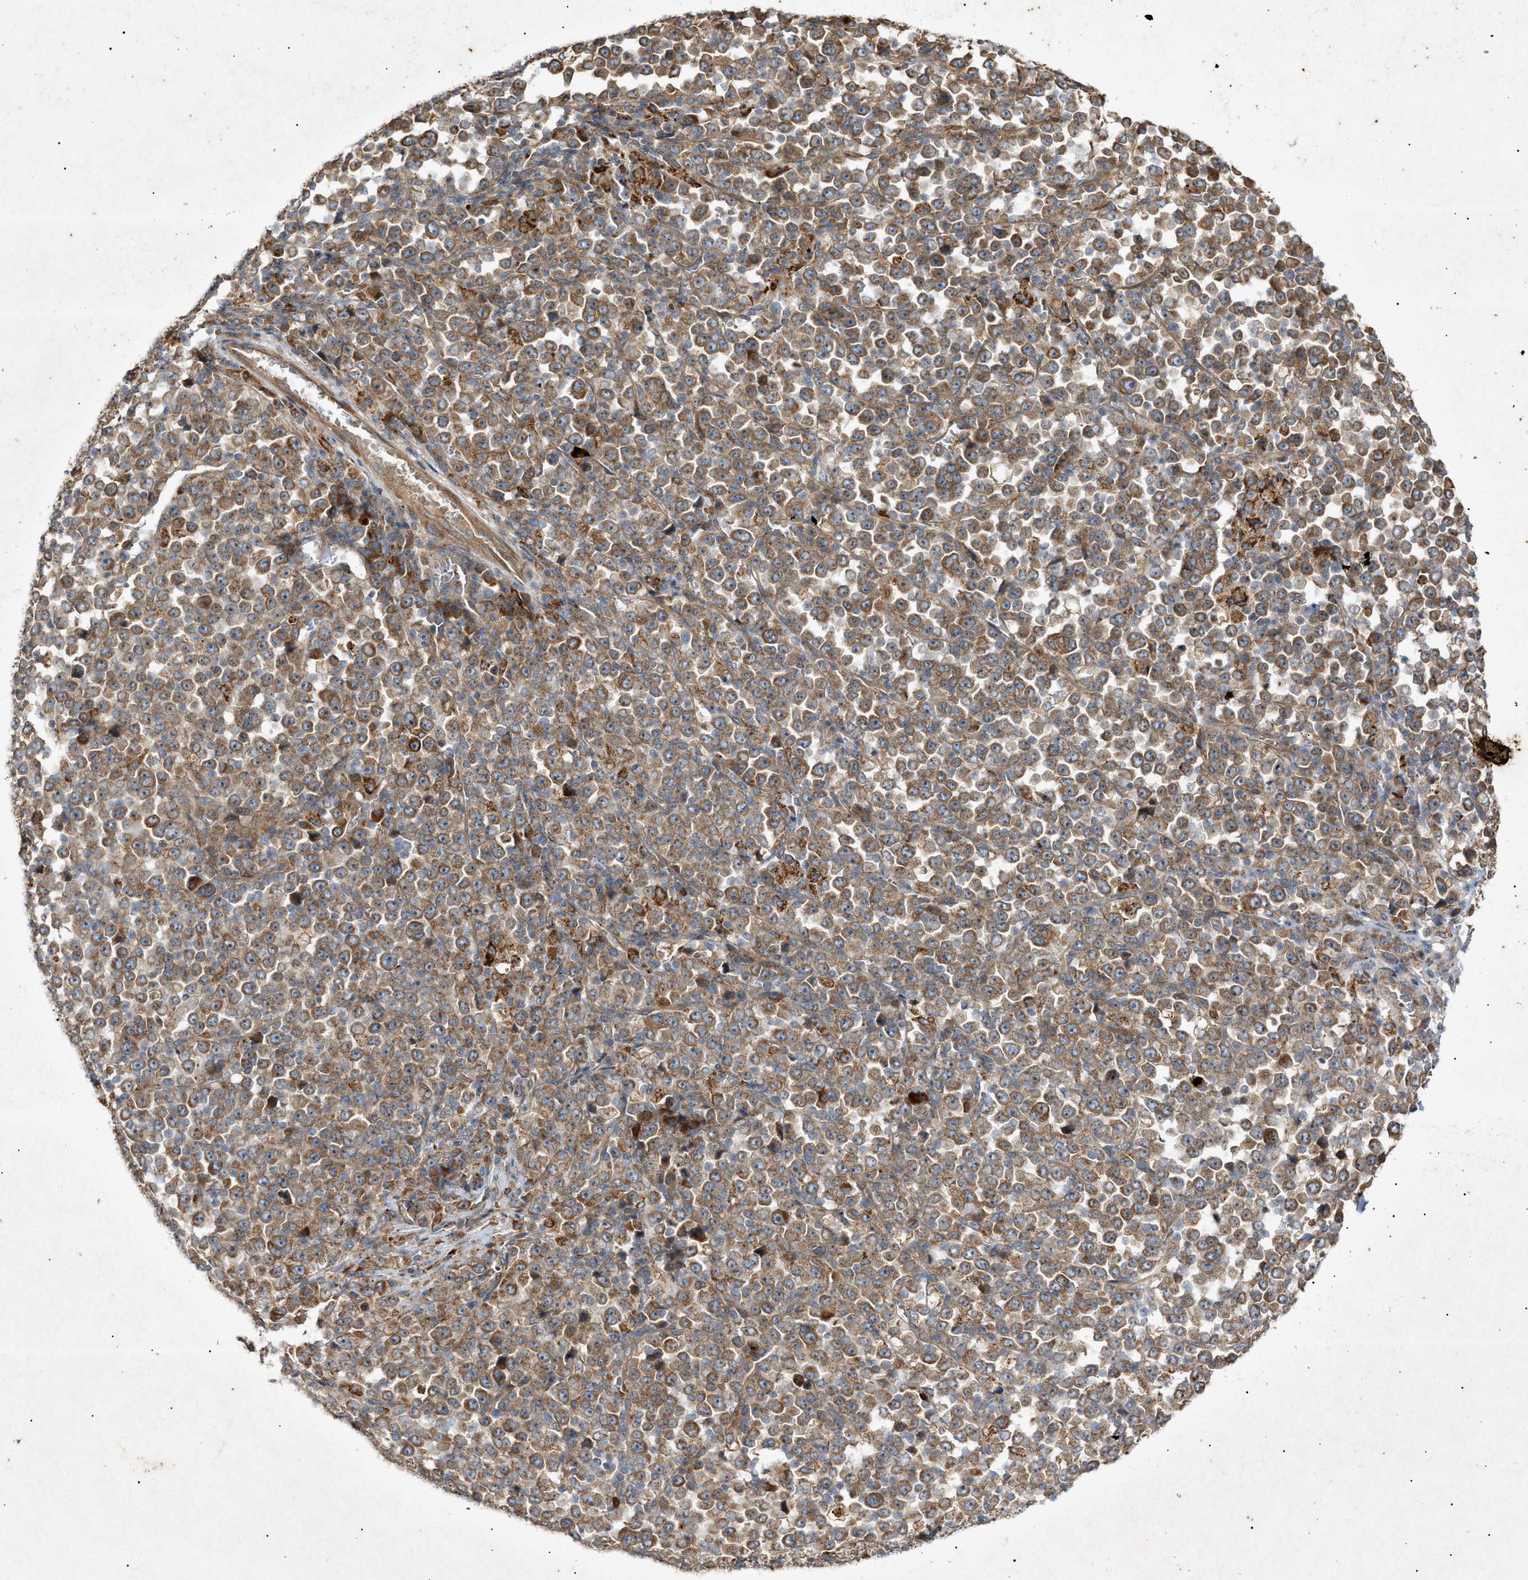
{"staining": {"intensity": "moderate", "quantity": ">75%", "location": "cytoplasmic/membranous"}, "tissue": "stomach cancer", "cell_type": "Tumor cells", "image_type": "cancer", "snomed": [{"axis": "morphology", "description": "Normal tissue, NOS"}, {"axis": "morphology", "description": "Adenocarcinoma, NOS"}, {"axis": "topography", "description": "Stomach, upper"}, {"axis": "topography", "description": "Stomach"}], "caption": "Immunohistochemical staining of human stomach cancer (adenocarcinoma) exhibits medium levels of moderate cytoplasmic/membranous protein positivity in about >75% of tumor cells. The protein of interest is stained brown, and the nuclei are stained in blue (DAB (3,3'-diaminobenzidine) IHC with brightfield microscopy, high magnification).", "gene": "MTCH1", "patient": {"sex": "male", "age": 59}}